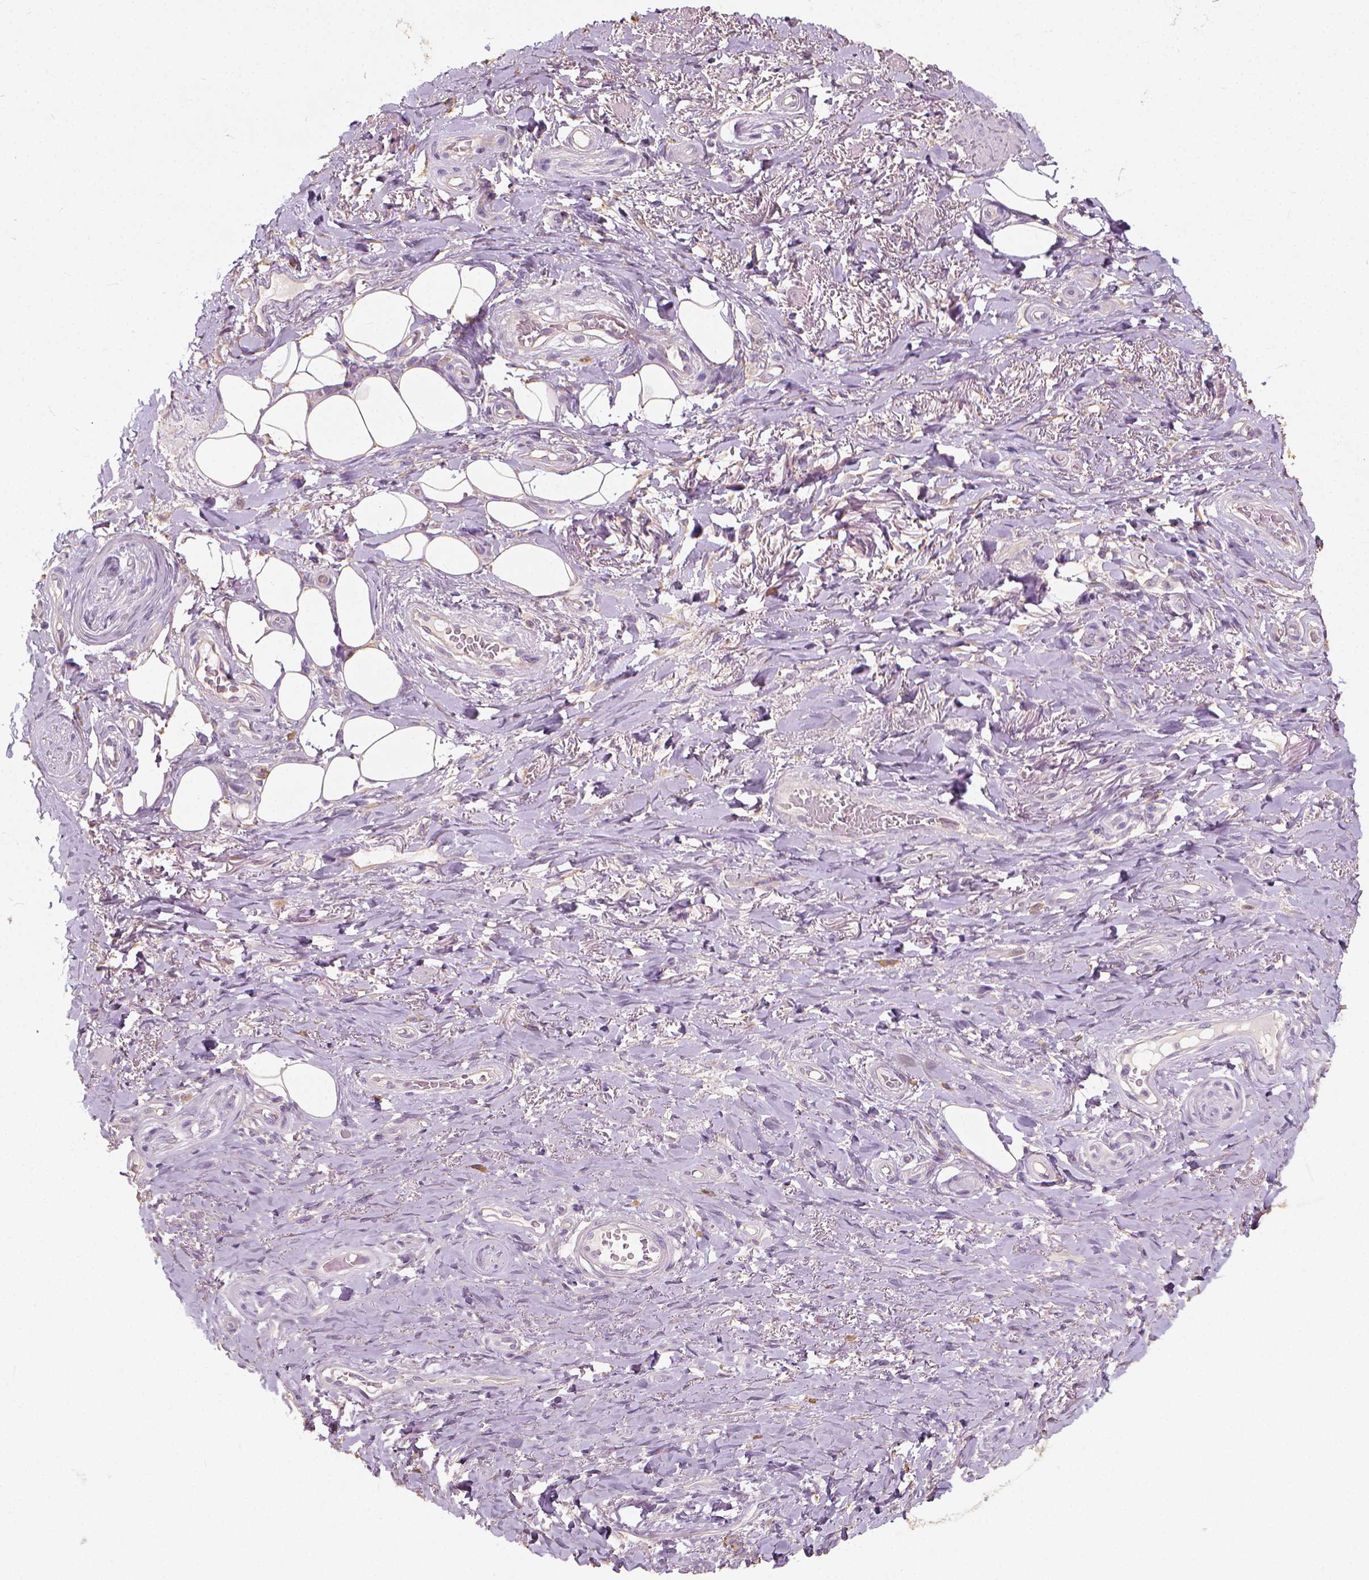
{"staining": {"intensity": "negative", "quantity": "none", "location": "none"}, "tissue": "adipose tissue", "cell_type": "Adipocytes", "image_type": "normal", "snomed": [{"axis": "morphology", "description": "Normal tissue, NOS"}, {"axis": "topography", "description": "Anal"}, {"axis": "topography", "description": "Peripheral nerve tissue"}], "caption": "An immunohistochemistry histopathology image of unremarkable adipose tissue is shown. There is no staining in adipocytes of adipose tissue. (Brightfield microscopy of DAB (3,3'-diaminobenzidine) immunohistochemistry (IHC) at high magnification).", "gene": "DHCR24", "patient": {"sex": "male", "age": 53}}